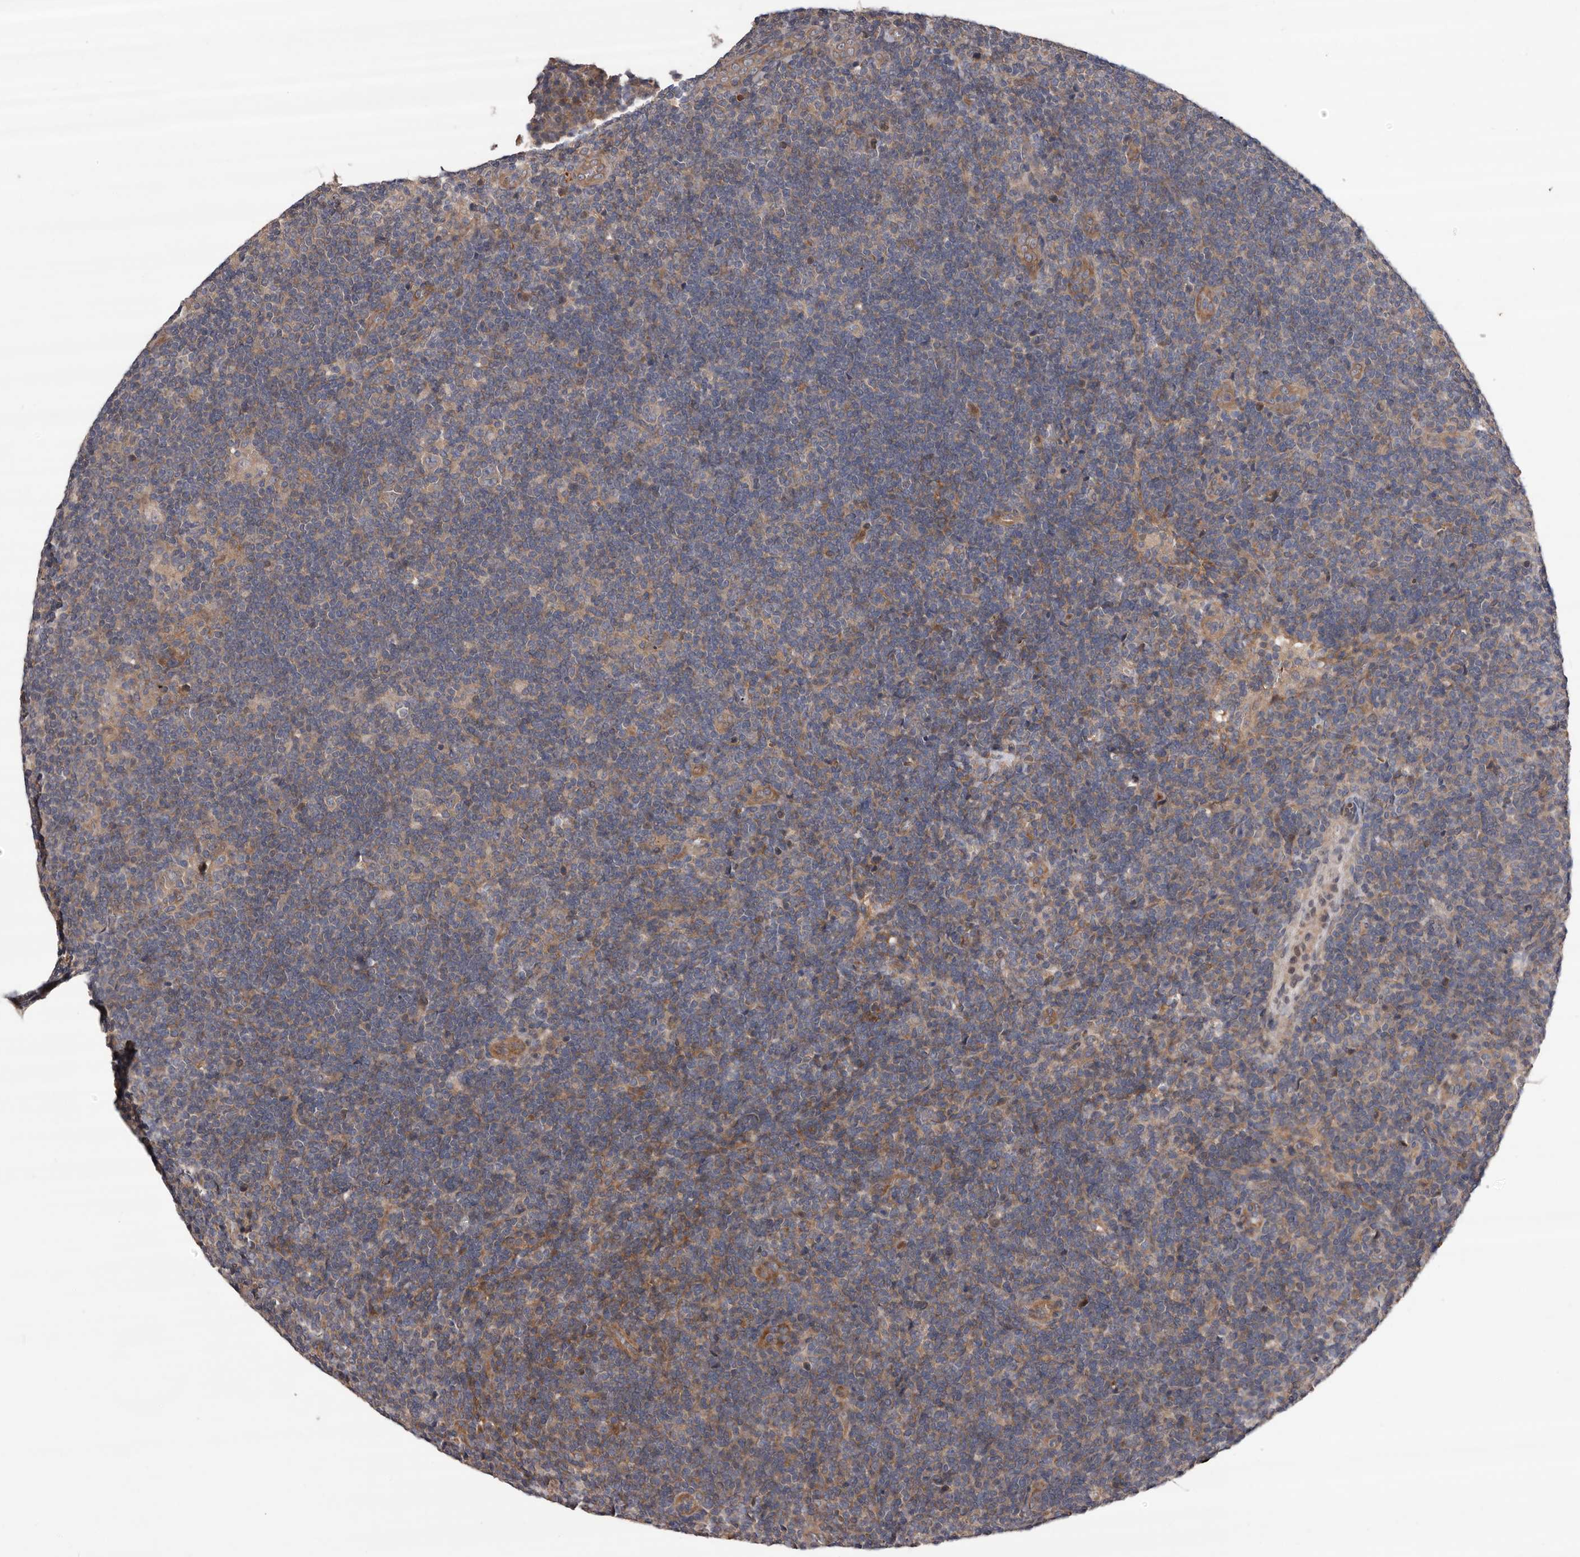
{"staining": {"intensity": "moderate", "quantity": ">75%", "location": "cytoplasmic/membranous"}, "tissue": "lymphoma", "cell_type": "Tumor cells", "image_type": "cancer", "snomed": [{"axis": "morphology", "description": "Hodgkin's disease, NOS"}, {"axis": "topography", "description": "Lymph node"}], "caption": "Protein analysis of lymphoma tissue reveals moderate cytoplasmic/membranous positivity in approximately >75% of tumor cells.", "gene": "PRKD1", "patient": {"sex": "female", "age": 57}}